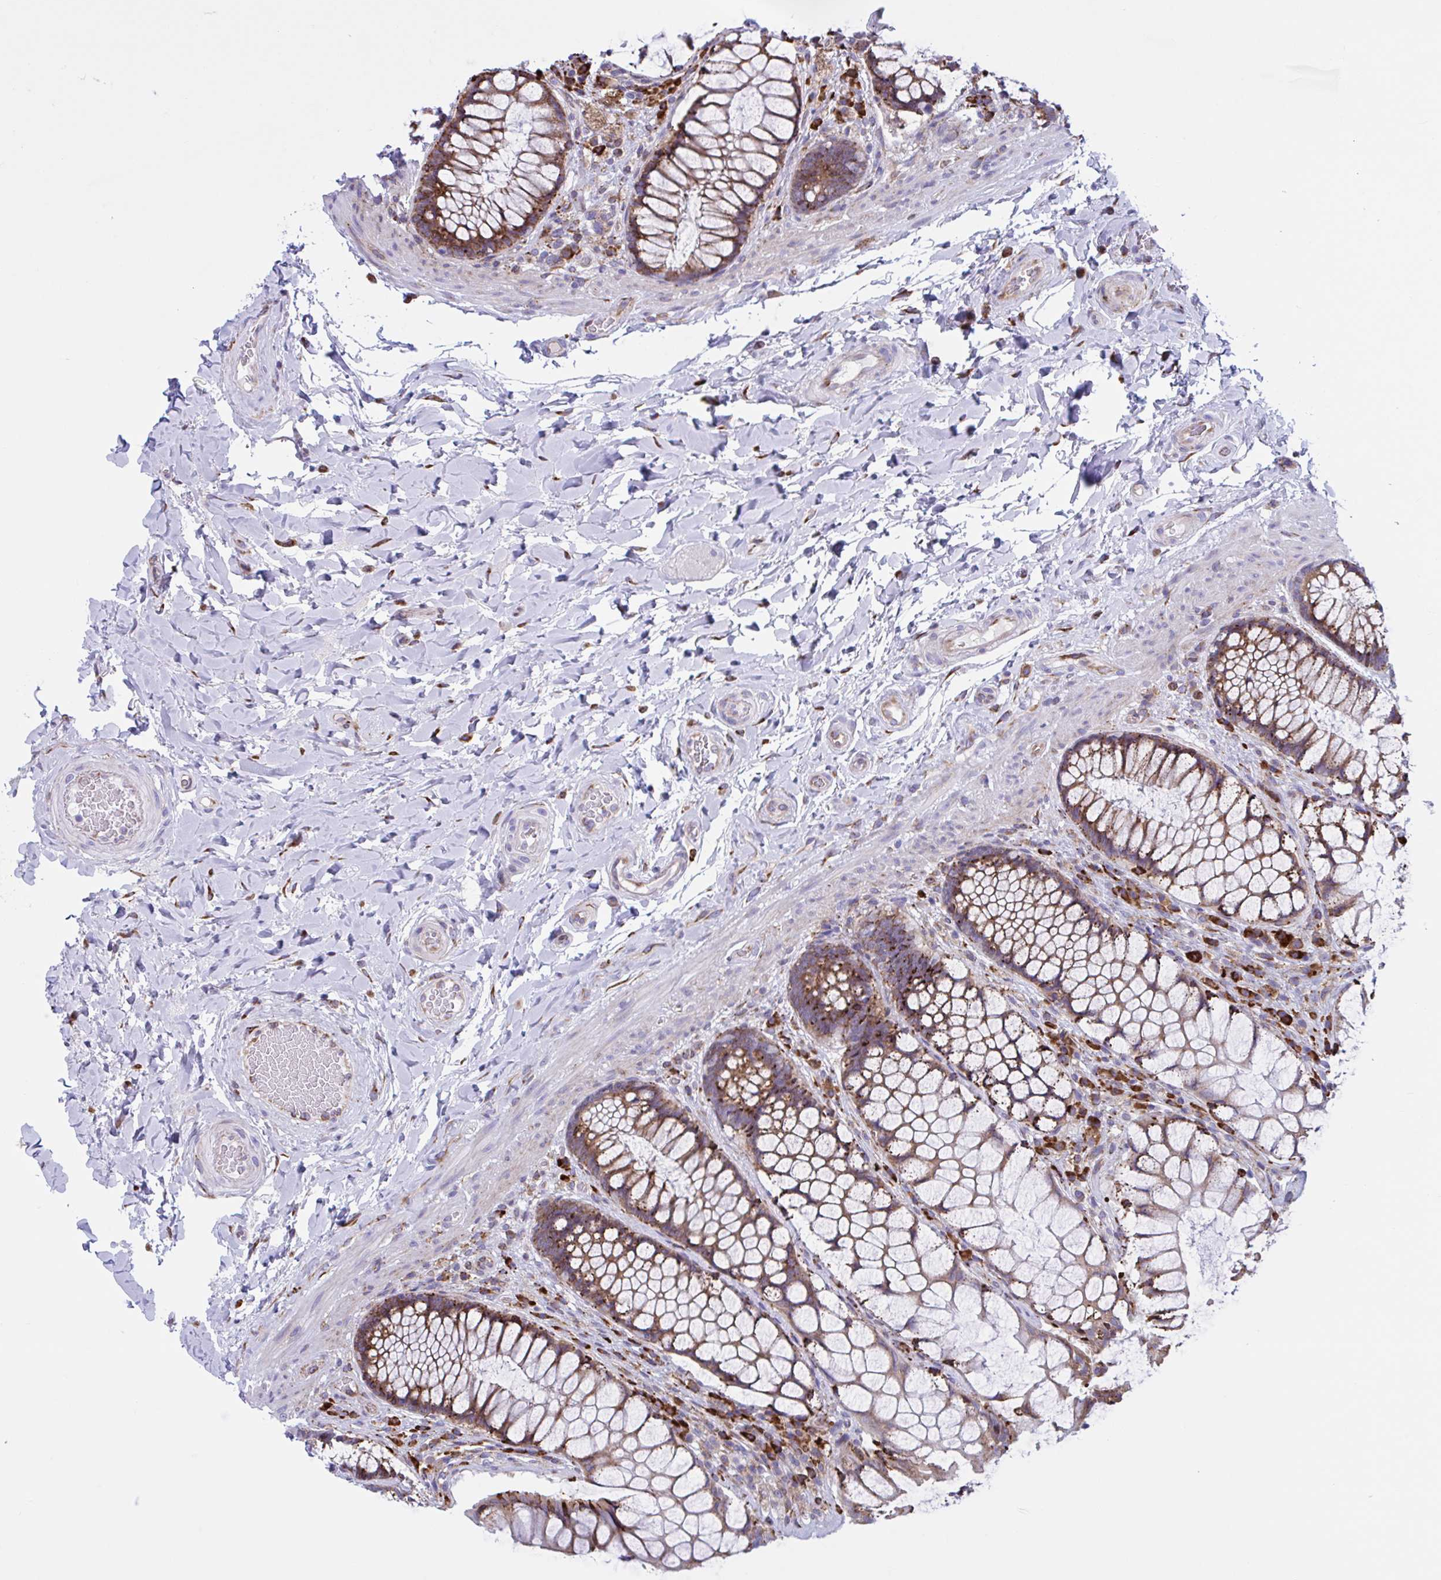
{"staining": {"intensity": "moderate", "quantity": ">75%", "location": "cytoplasmic/membranous"}, "tissue": "rectum", "cell_type": "Glandular cells", "image_type": "normal", "snomed": [{"axis": "morphology", "description": "Normal tissue, NOS"}, {"axis": "topography", "description": "Rectum"}], "caption": "High-power microscopy captured an immunohistochemistry image of benign rectum, revealing moderate cytoplasmic/membranous expression in approximately >75% of glandular cells. The staining was performed using DAB, with brown indicating positive protein expression. Nuclei are stained blue with hematoxylin.", "gene": "PEAK3", "patient": {"sex": "female", "age": 58}}